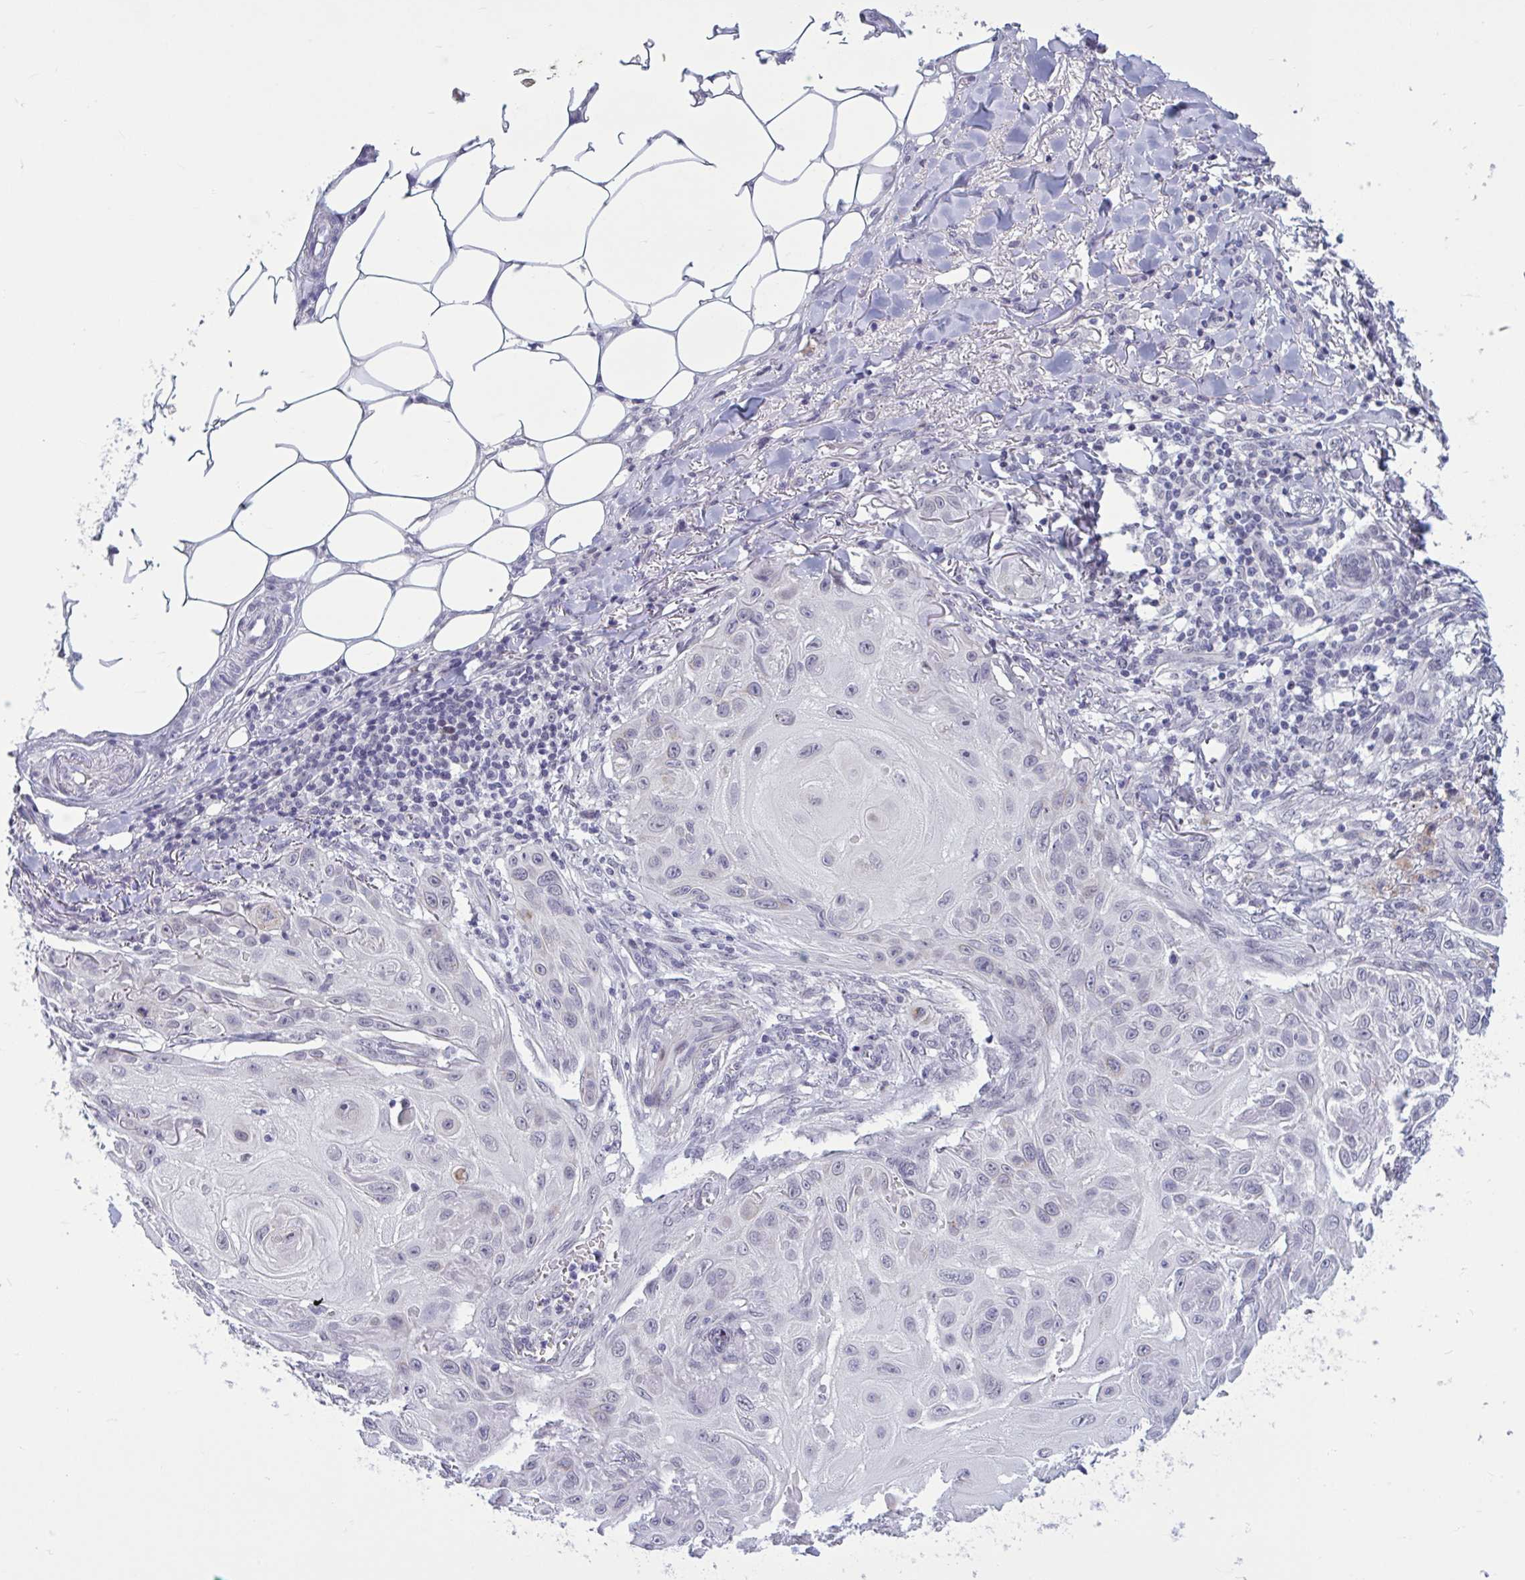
{"staining": {"intensity": "negative", "quantity": "none", "location": "none"}, "tissue": "skin cancer", "cell_type": "Tumor cells", "image_type": "cancer", "snomed": [{"axis": "morphology", "description": "Squamous cell carcinoma, NOS"}, {"axis": "topography", "description": "Skin"}], "caption": "Histopathology image shows no protein expression in tumor cells of squamous cell carcinoma (skin) tissue.", "gene": "CNGB3", "patient": {"sex": "female", "age": 91}}